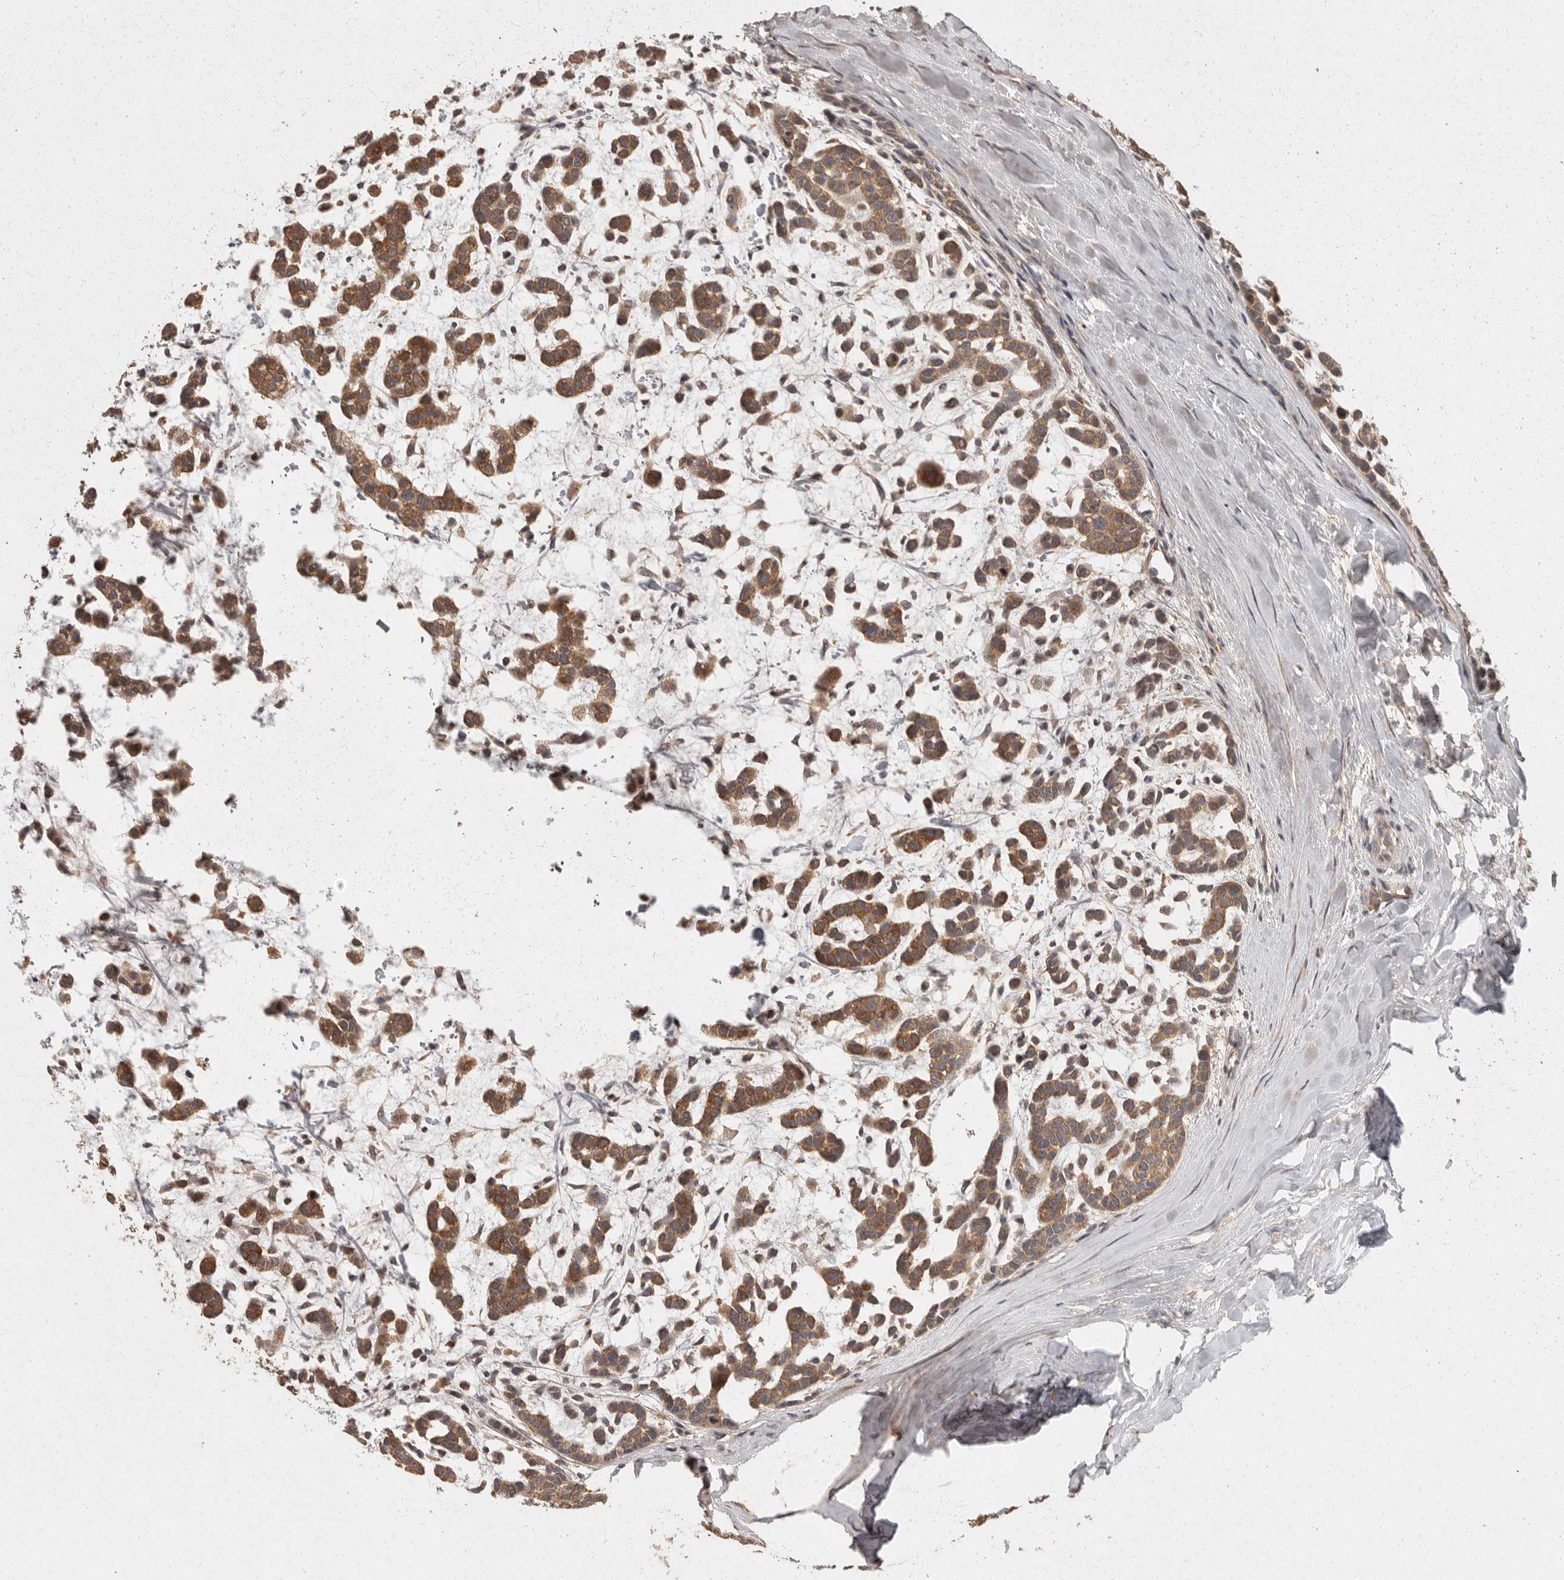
{"staining": {"intensity": "moderate", "quantity": ">75%", "location": "cytoplasmic/membranous"}, "tissue": "head and neck cancer", "cell_type": "Tumor cells", "image_type": "cancer", "snomed": [{"axis": "morphology", "description": "Adenocarcinoma, NOS"}, {"axis": "morphology", "description": "Adenoma, NOS"}, {"axis": "topography", "description": "Head-Neck"}], "caption": "This is an image of immunohistochemistry staining of head and neck adenocarcinoma, which shows moderate expression in the cytoplasmic/membranous of tumor cells.", "gene": "BAIAP2", "patient": {"sex": "female", "age": 55}}